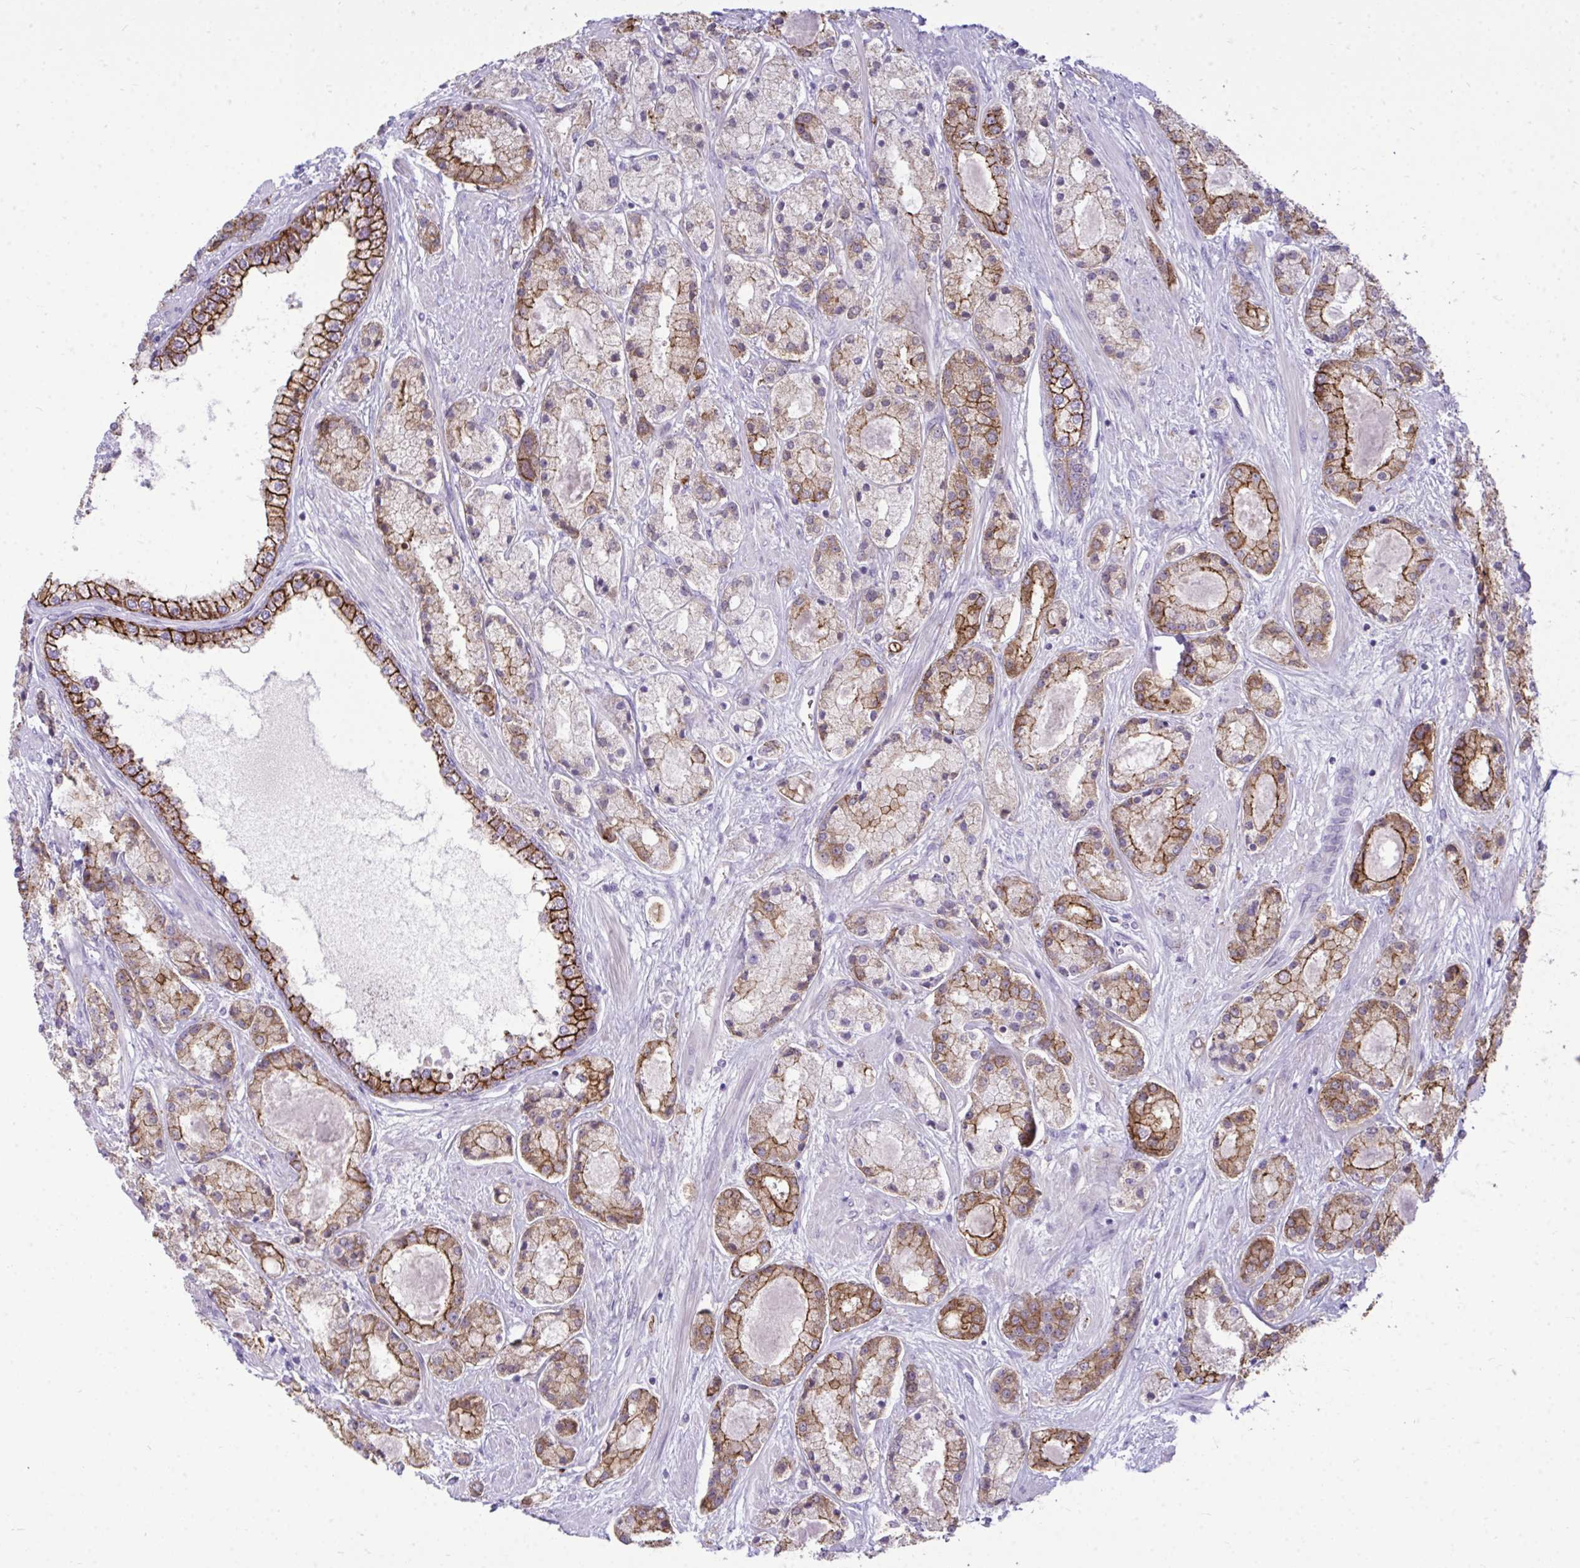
{"staining": {"intensity": "strong", "quantity": "25%-75%", "location": "cytoplasmic/membranous"}, "tissue": "prostate cancer", "cell_type": "Tumor cells", "image_type": "cancer", "snomed": [{"axis": "morphology", "description": "Adenocarcinoma, High grade"}, {"axis": "topography", "description": "Prostate"}], "caption": "Tumor cells exhibit high levels of strong cytoplasmic/membranous positivity in approximately 25%-75% of cells in human high-grade adenocarcinoma (prostate).", "gene": "SPTBN2", "patient": {"sex": "male", "age": 67}}